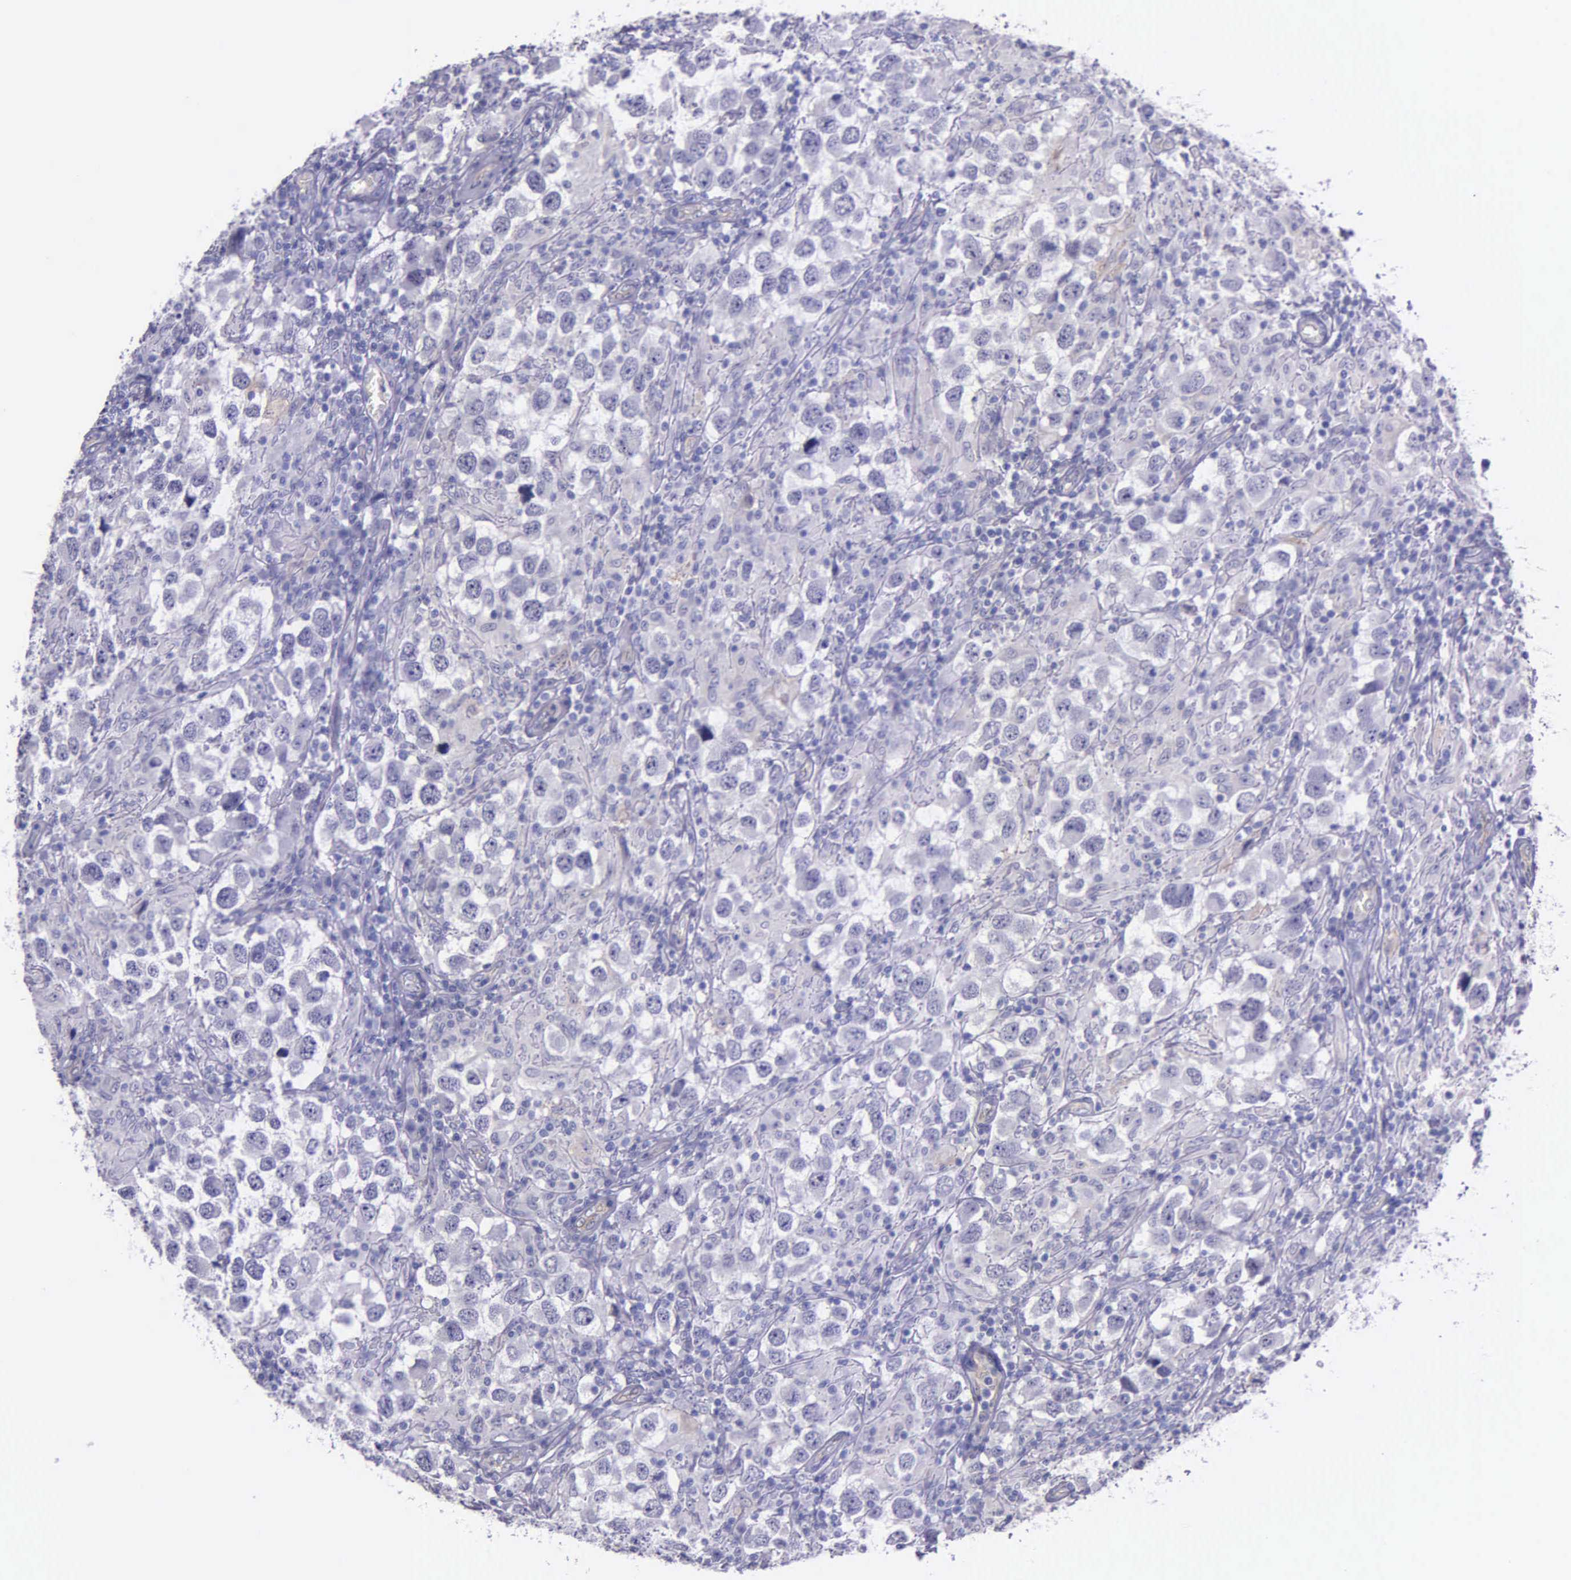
{"staining": {"intensity": "negative", "quantity": "none", "location": "none"}, "tissue": "testis cancer", "cell_type": "Tumor cells", "image_type": "cancer", "snomed": [{"axis": "morphology", "description": "Carcinoma, Embryonal, NOS"}, {"axis": "topography", "description": "Testis"}], "caption": "Protein analysis of testis cancer (embryonal carcinoma) shows no significant staining in tumor cells.", "gene": "AHNAK2", "patient": {"sex": "male", "age": 21}}